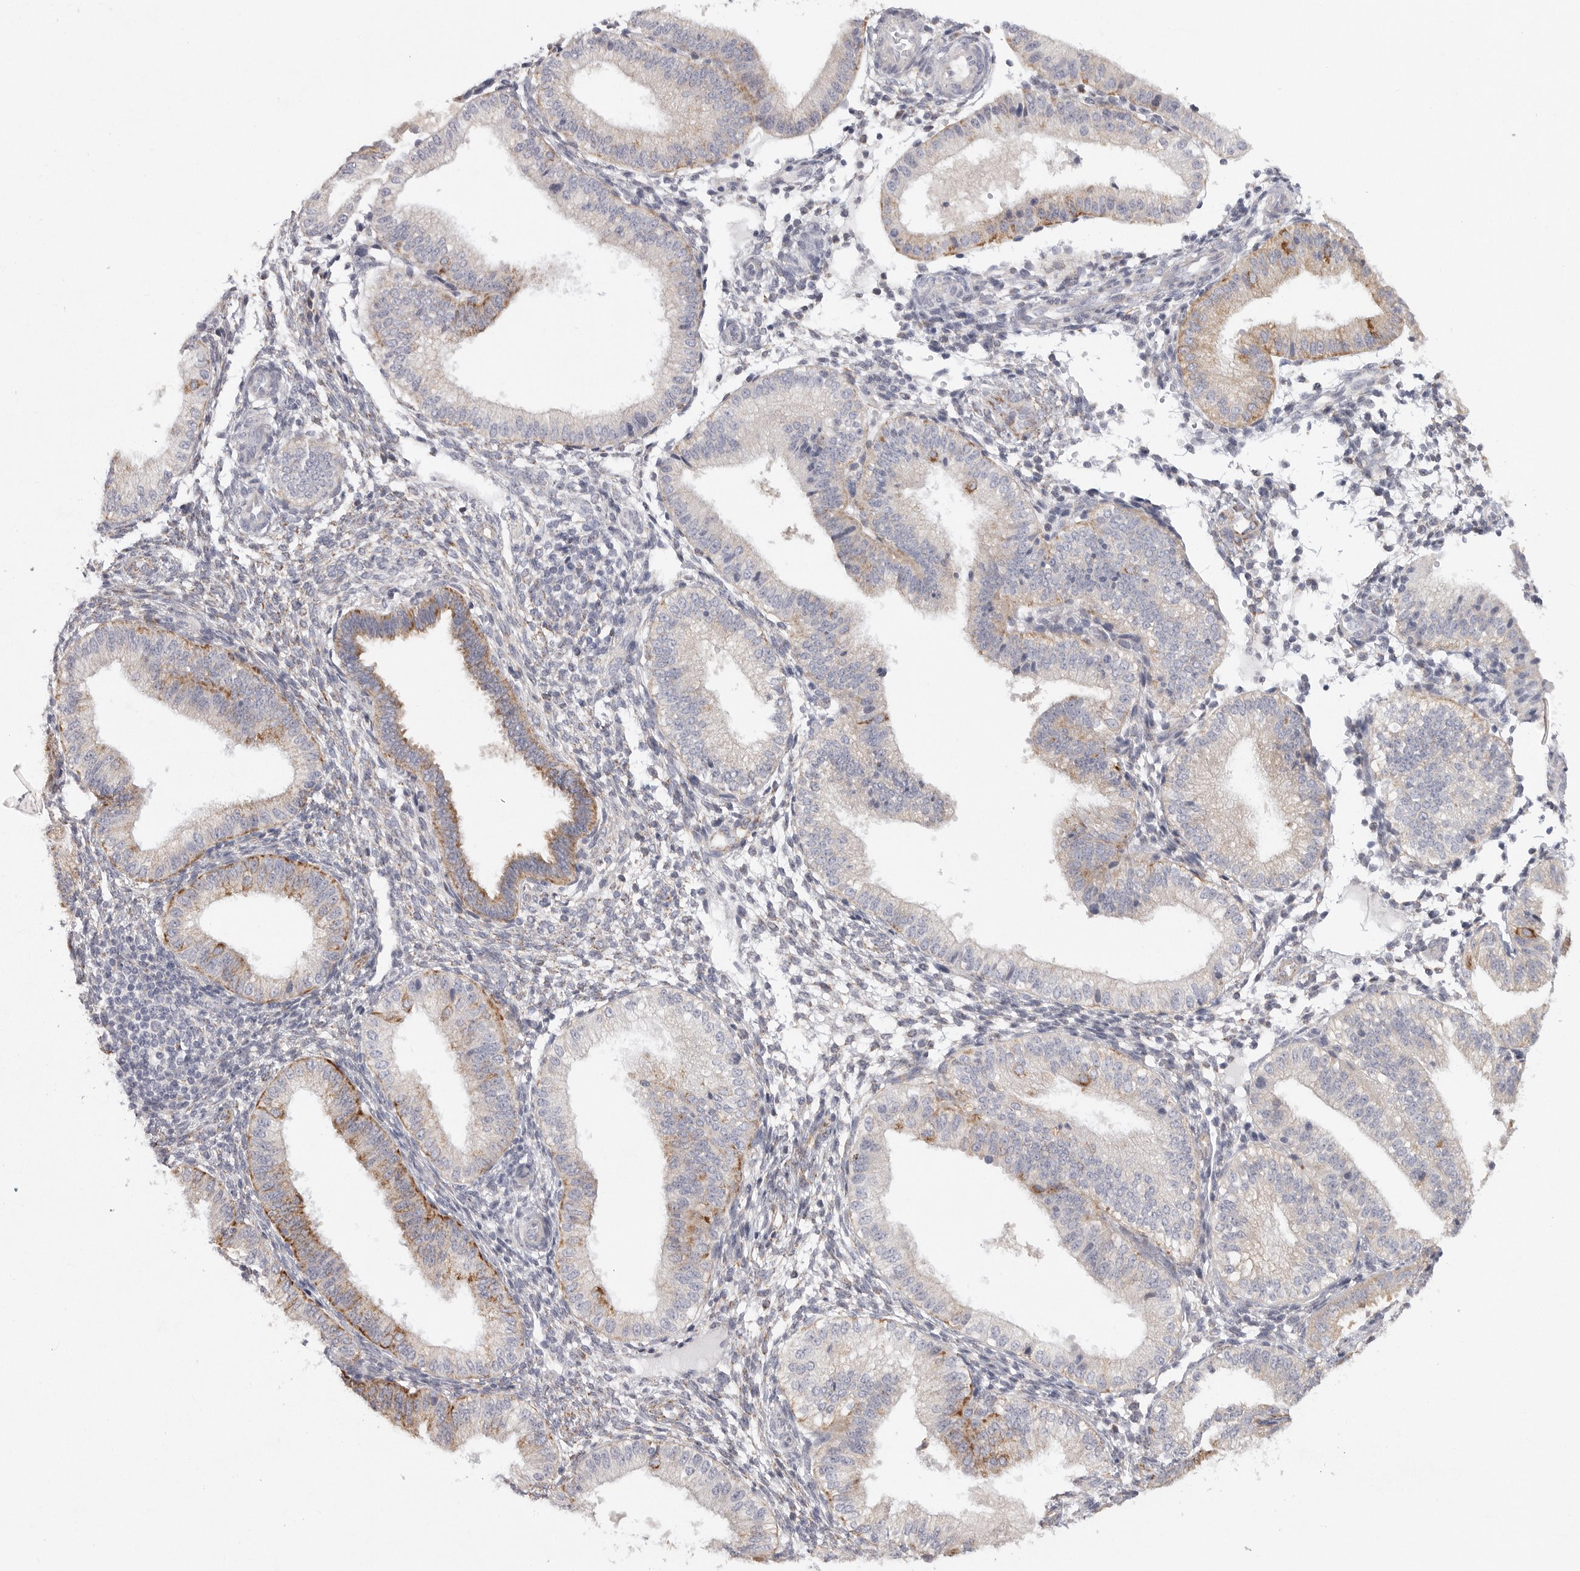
{"staining": {"intensity": "negative", "quantity": "none", "location": "none"}, "tissue": "endometrium", "cell_type": "Cells in endometrial stroma", "image_type": "normal", "snomed": [{"axis": "morphology", "description": "Normal tissue, NOS"}, {"axis": "topography", "description": "Endometrium"}], "caption": "Photomicrograph shows no protein expression in cells in endometrial stroma of normal endometrium. (Stains: DAB IHC with hematoxylin counter stain, Microscopy: brightfield microscopy at high magnification).", "gene": "ELP3", "patient": {"sex": "female", "age": 39}}